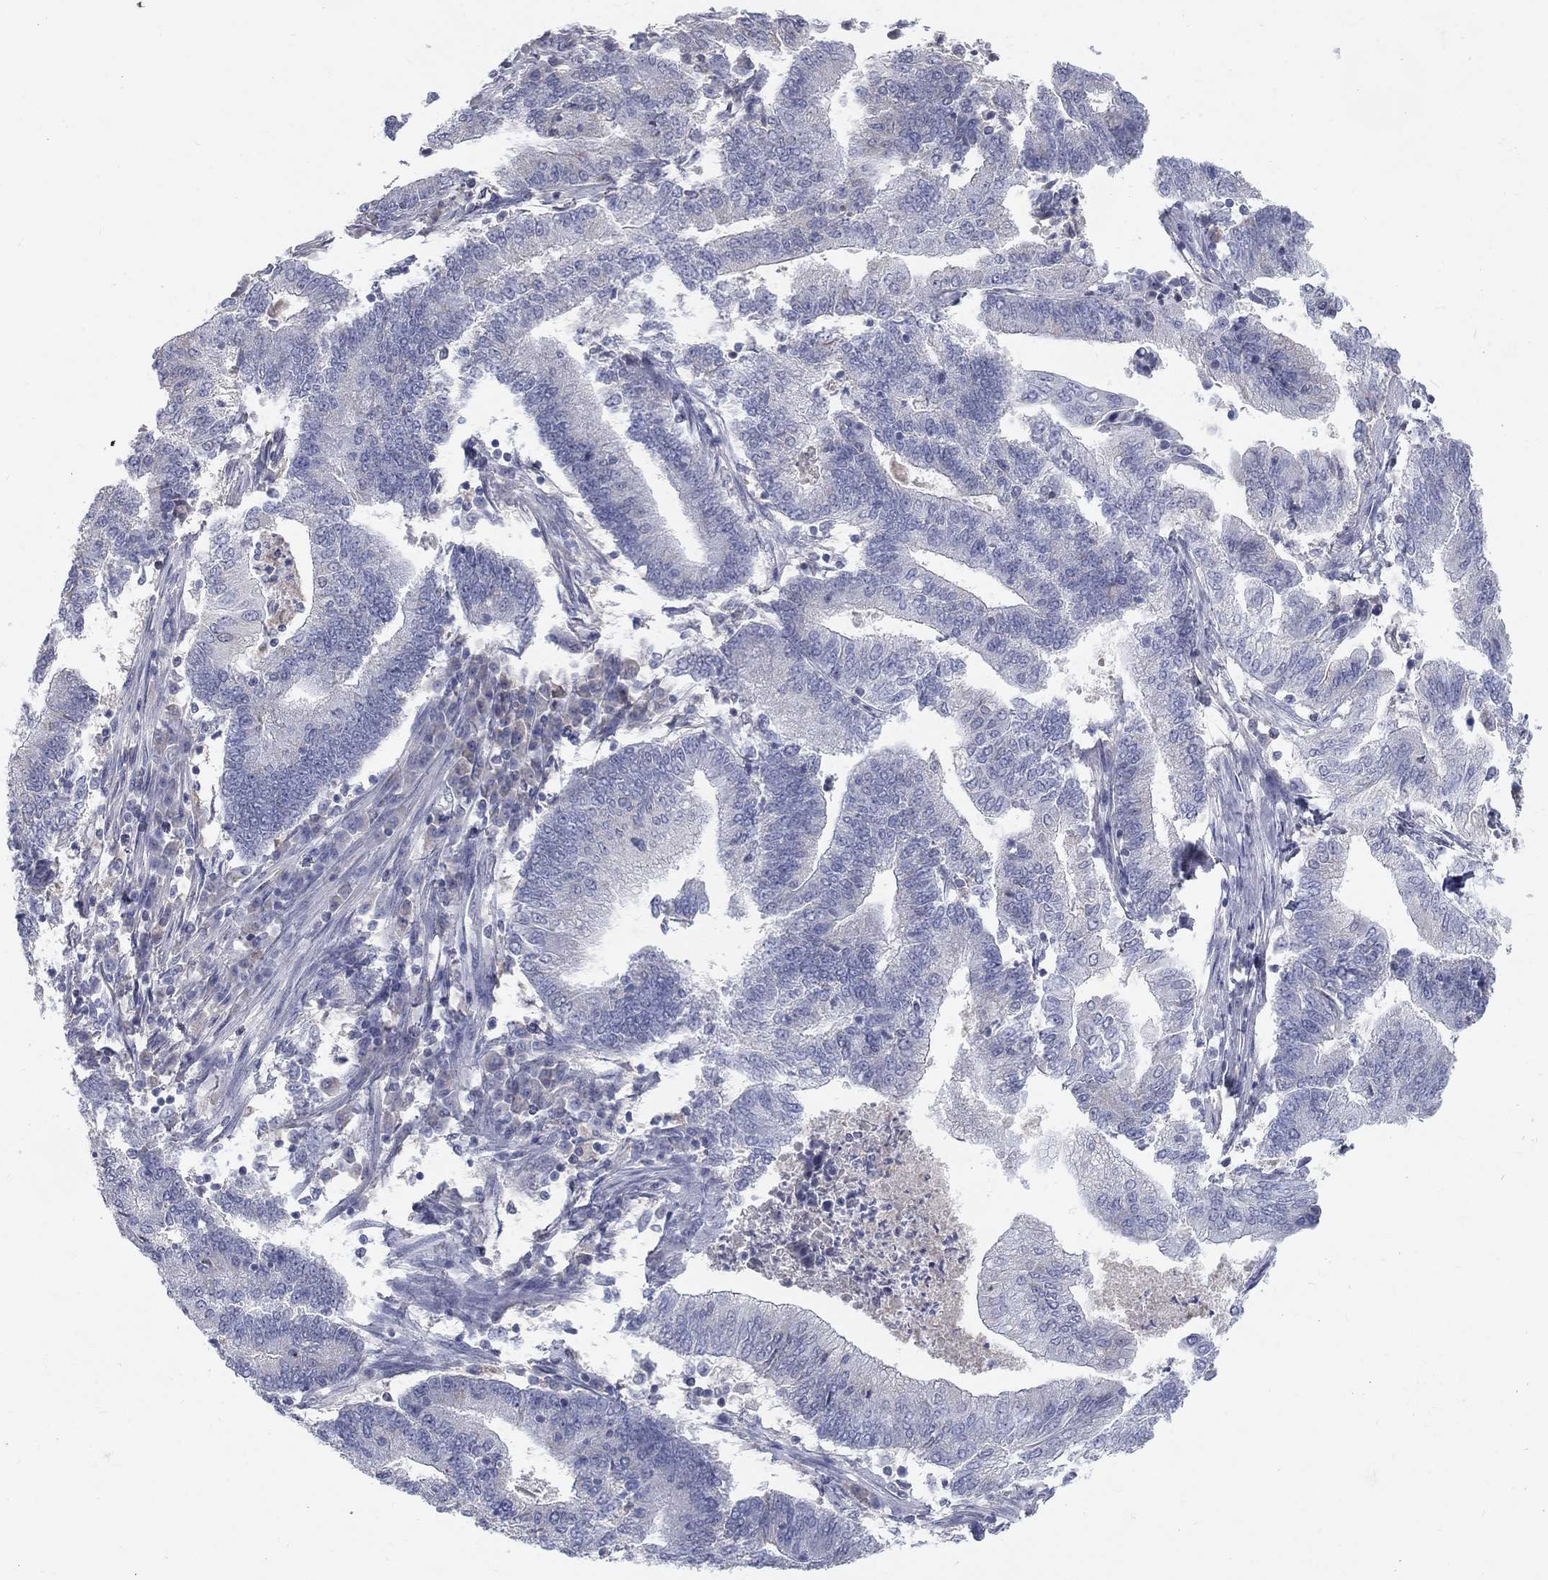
{"staining": {"intensity": "negative", "quantity": "none", "location": "none"}, "tissue": "endometrial cancer", "cell_type": "Tumor cells", "image_type": "cancer", "snomed": [{"axis": "morphology", "description": "Adenocarcinoma, NOS"}, {"axis": "topography", "description": "Uterus"}, {"axis": "topography", "description": "Endometrium"}], "caption": "This photomicrograph is of adenocarcinoma (endometrial) stained with immunohistochemistry (IHC) to label a protein in brown with the nuclei are counter-stained blue. There is no positivity in tumor cells.", "gene": "PTH1R", "patient": {"sex": "female", "age": 54}}